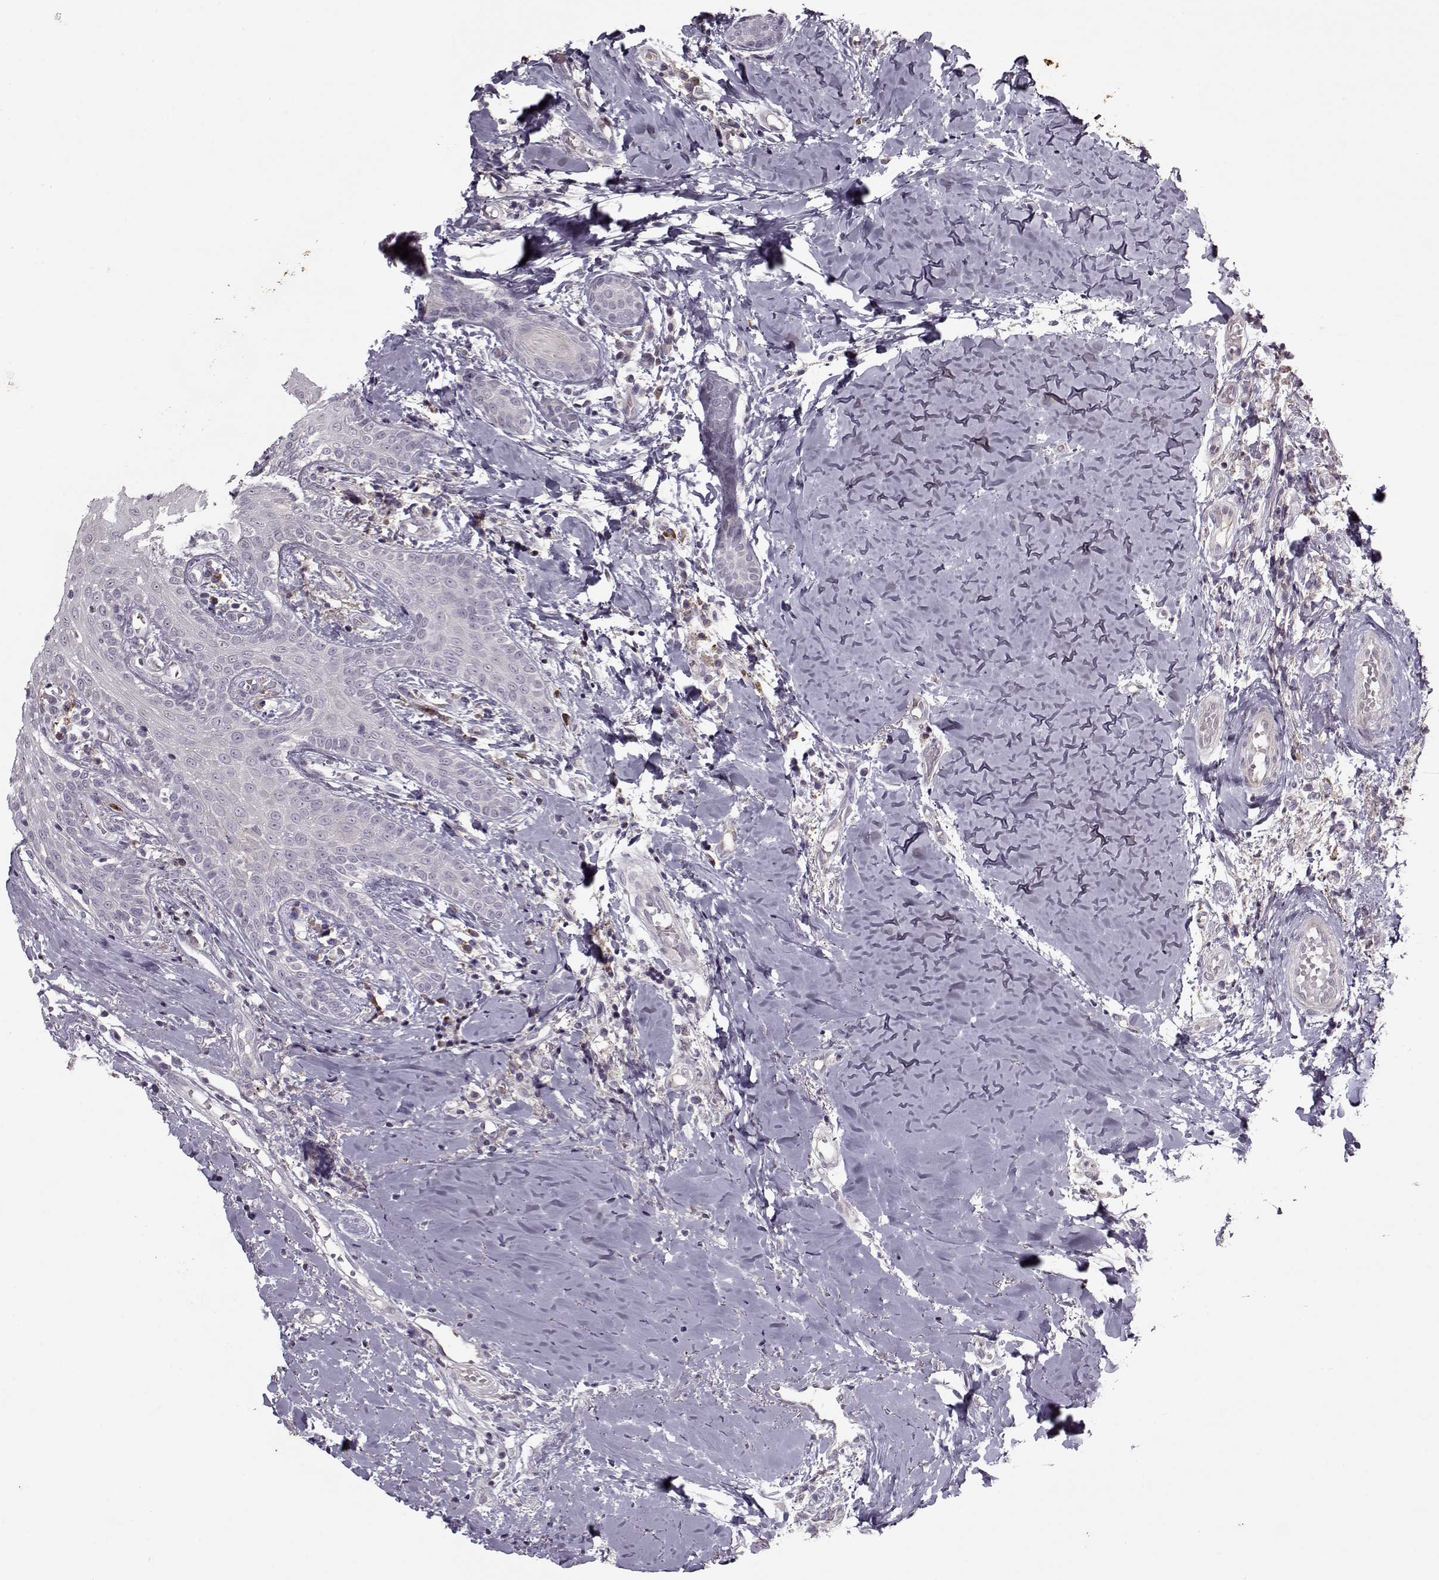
{"staining": {"intensity": "negative", "quantity": "none", "location": "none"}, "tissue": "head and neck cancer", "cell_type": "Tumor cells", "image_type": "cancer", "snomed": [{"axis": "morphology", "description": "Normal tissue, NOS"}, {"axis": "morphology", "description": "Squamous cell carcinoma, NOS"}, {"axis": "topography", "description": "Oral tissue"}, {"axis": "topography", "description": "Salivary gland"}, {"axis": "topography", "description": "Head-Neck"}], "caption": "The image displays no staining of tumor cells in head and neck cancer (squamous cell carcinoma). (DAB IHC, high magnification).", "gene": "KRT9", "patient": {"sex": "female", "age": 62}}